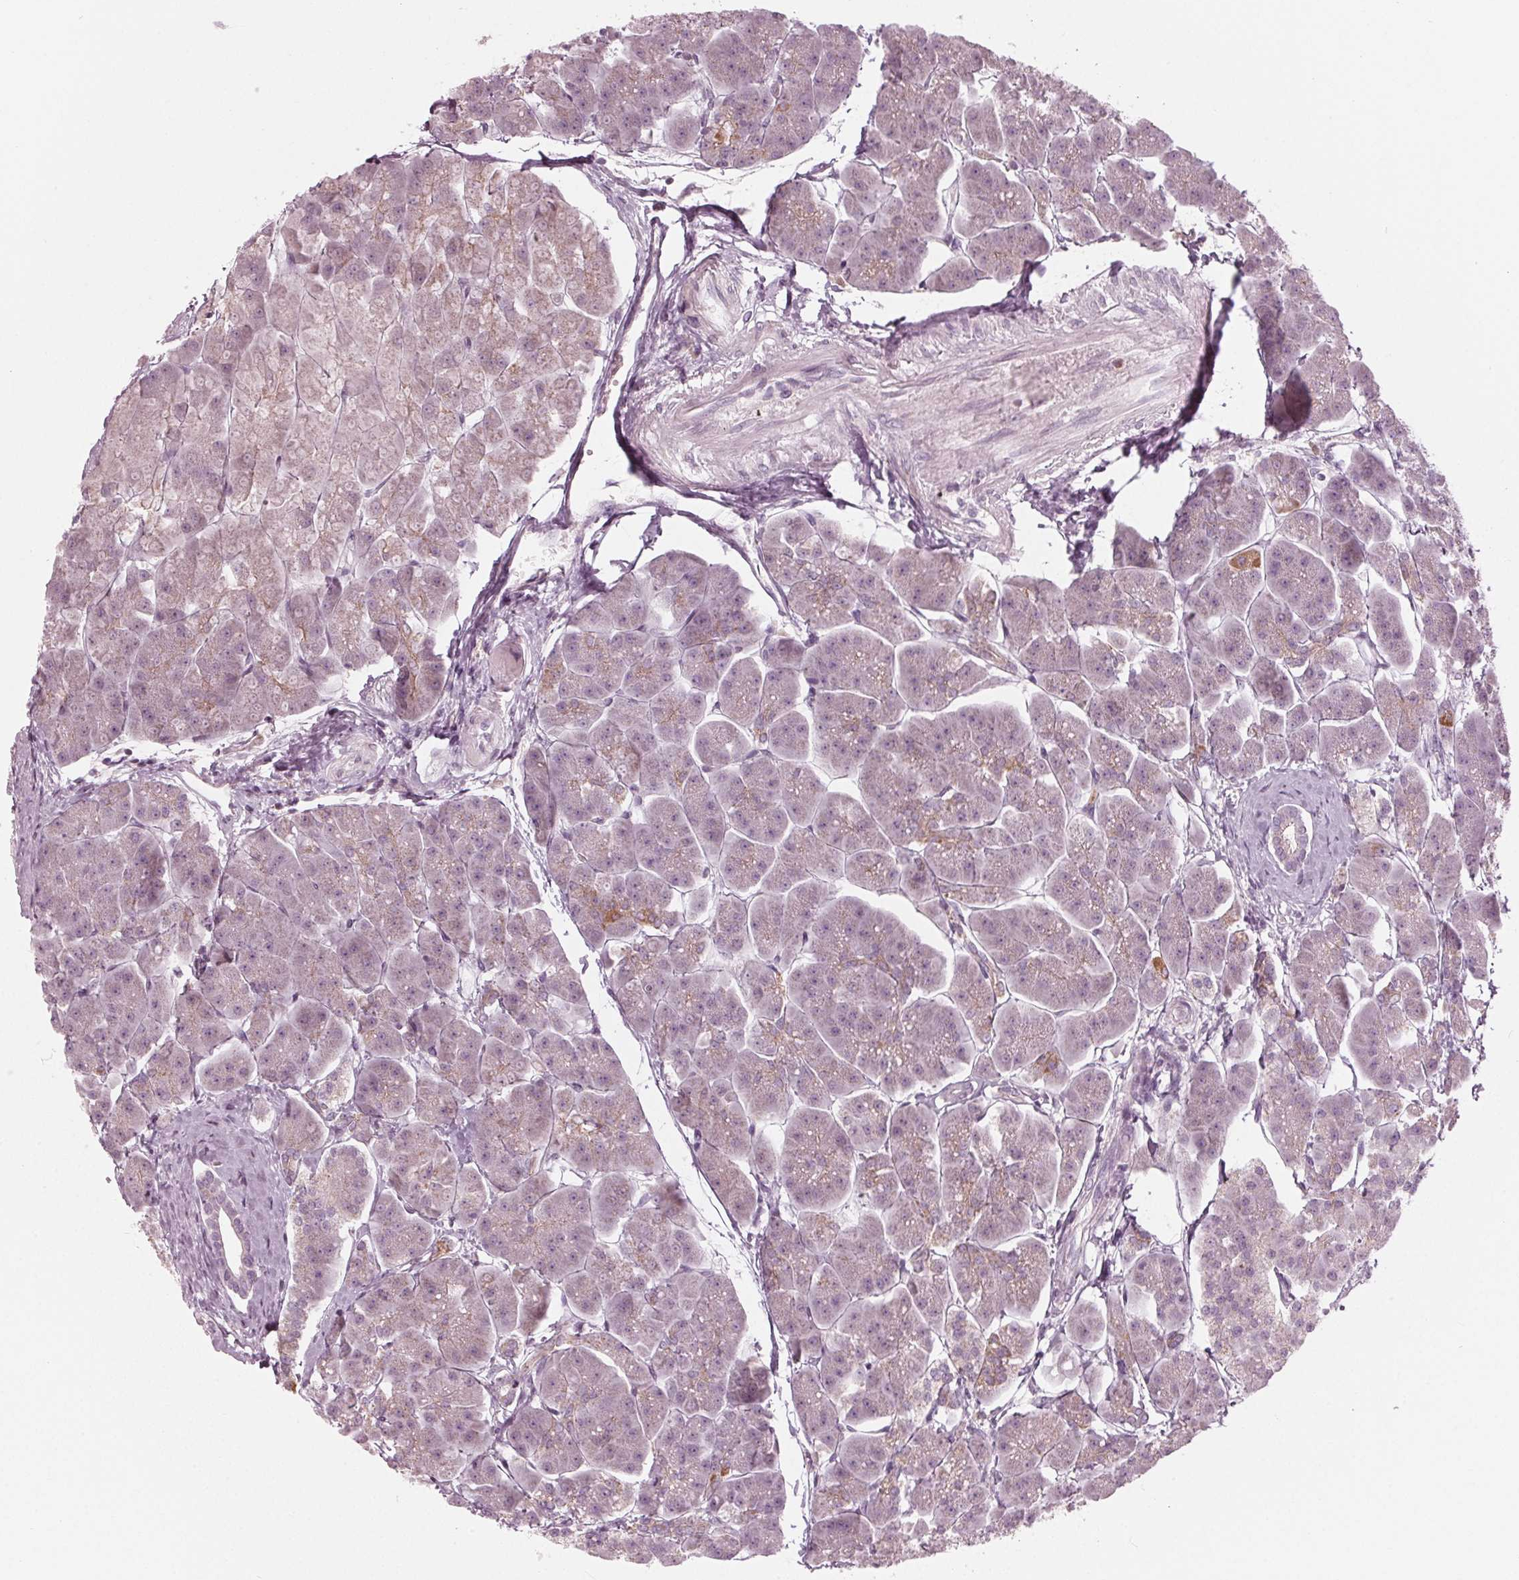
{"staining": {"intensity": "strong", "quantity": "<25%", "location": "cytoplasmic/membranous"}, "tissue": "pancreas", "cell_type": "Exocrine glandular cells", "image_type": "normal", "snomed": [{"axis": "morphology", "description": "Normal tissue, NOS"}, {"axis": "topography", "description": "Adipose tissue"}, {"axis": "topography", "description": "Pancreas"}, {"axis": "topography", "description": "Peripheral nerve tissue"}], "caption": "Immunohistochemistry staining of benign pancreas, which shows medium levels of strong cytoplasmic/membranous expression in about <25% of exocrine glandular cells indicating strong cytoplasmic/membranous protein positivity. The staining was performed using DAB (3,3'-diaminobenzidine) (brown) for protein detection and nuclei were counterstained in hematoxylin (blue).", "gene": "CLN6", "patient": {"sex": "female", "age": 58}}